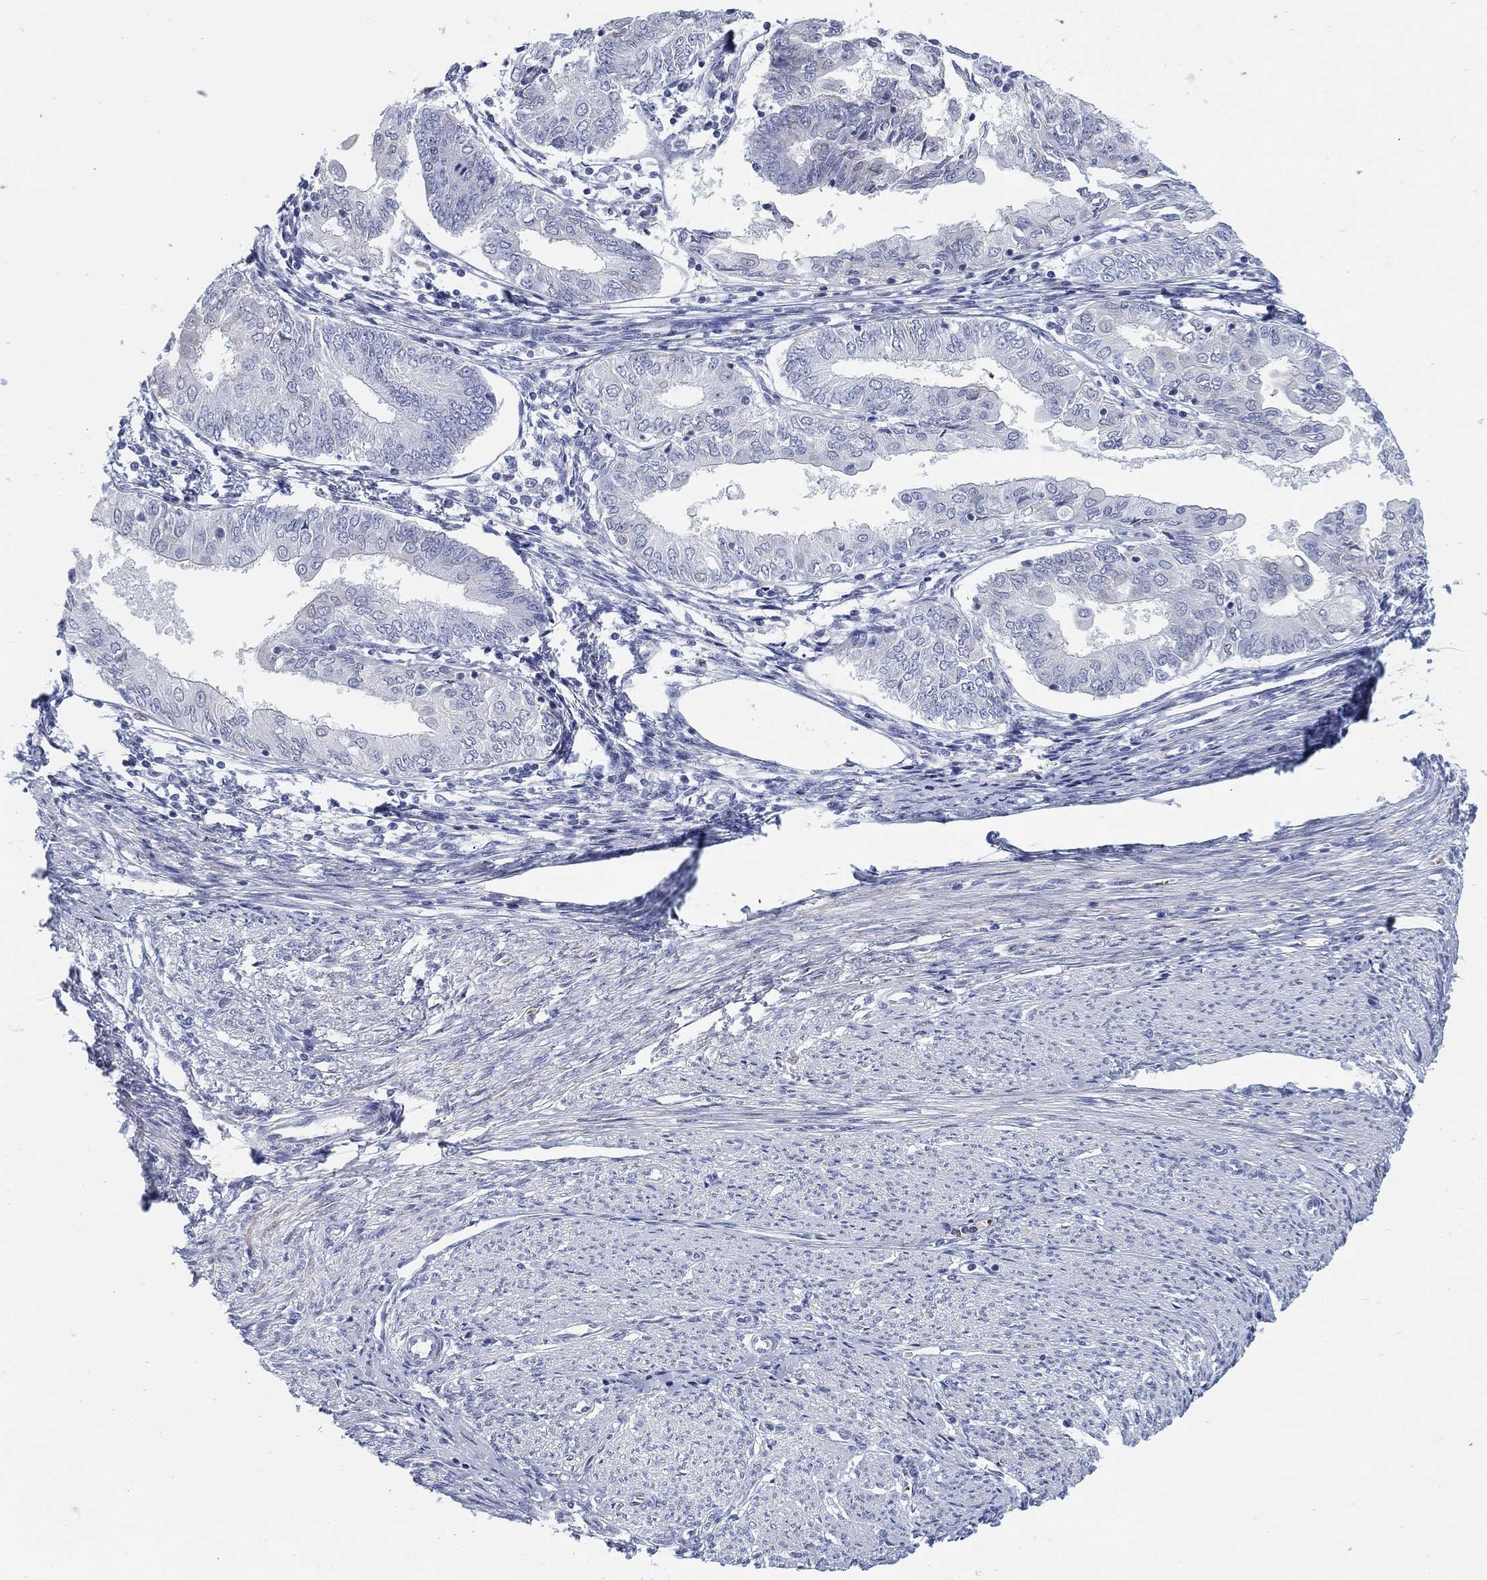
{"staining": {"intensity": "negative", "quantity": "none", "location": "none"}, "tissue": "endometrial cancer", "cell_type": "Tumor cells", "image_type": "cancer", "snomed": [{"axis": "morphology", "description": "Adenocarcinoma, NOS"}, {"axis": "topography", "description": "Endometrium"}], "caption": "Tumor cells are negative for protein expression in human endometrial cancer (adenocarcinoma).", "gene": "HEATR4", "patient": {"sex": "female", "age": 68}}